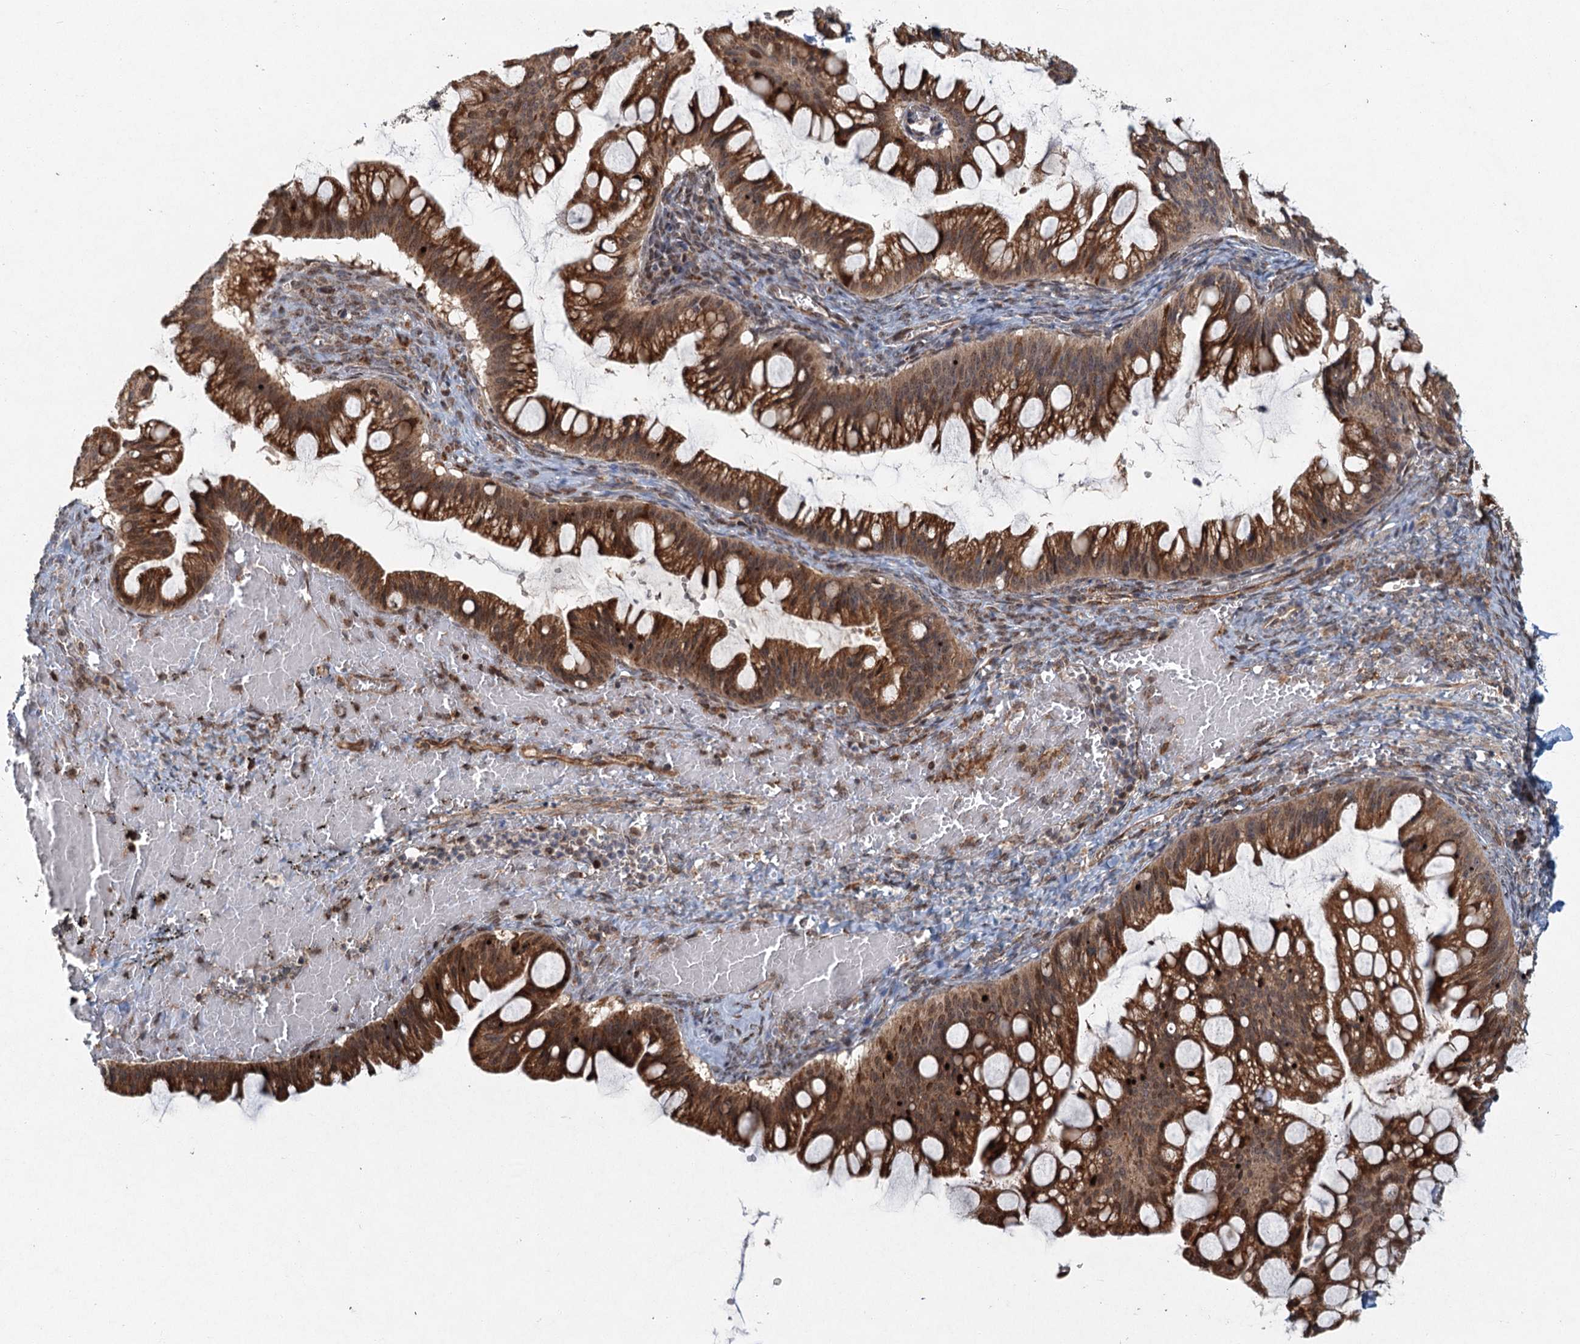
{"staining": {"intensity": "moderate", "quantity": ">75%", "location": "cytoplasmic/membranous"}, "tissue": "ovarian cancer", "cell_type": "Tumor cells", "image_type": "cancer", "snomed": [{"axis": "morphology", "description": "Cystadenocarcinoma, mucinous, NOS"}, {"axis": "topography", "description": "Ovary"}], "caption": "A medium amount of moderate cytoplasmic/membranous expression is identified in approximately >75% of tumor cells in ovarian cancer (mucinous cystadenocarcinoma) tissue. (DAB (3,3'-diaminobenzidine) IHC with brightfield microscopy, high magnification).", "gene": "SRPX2", "patient": {"sex": "female", "age": 73}}